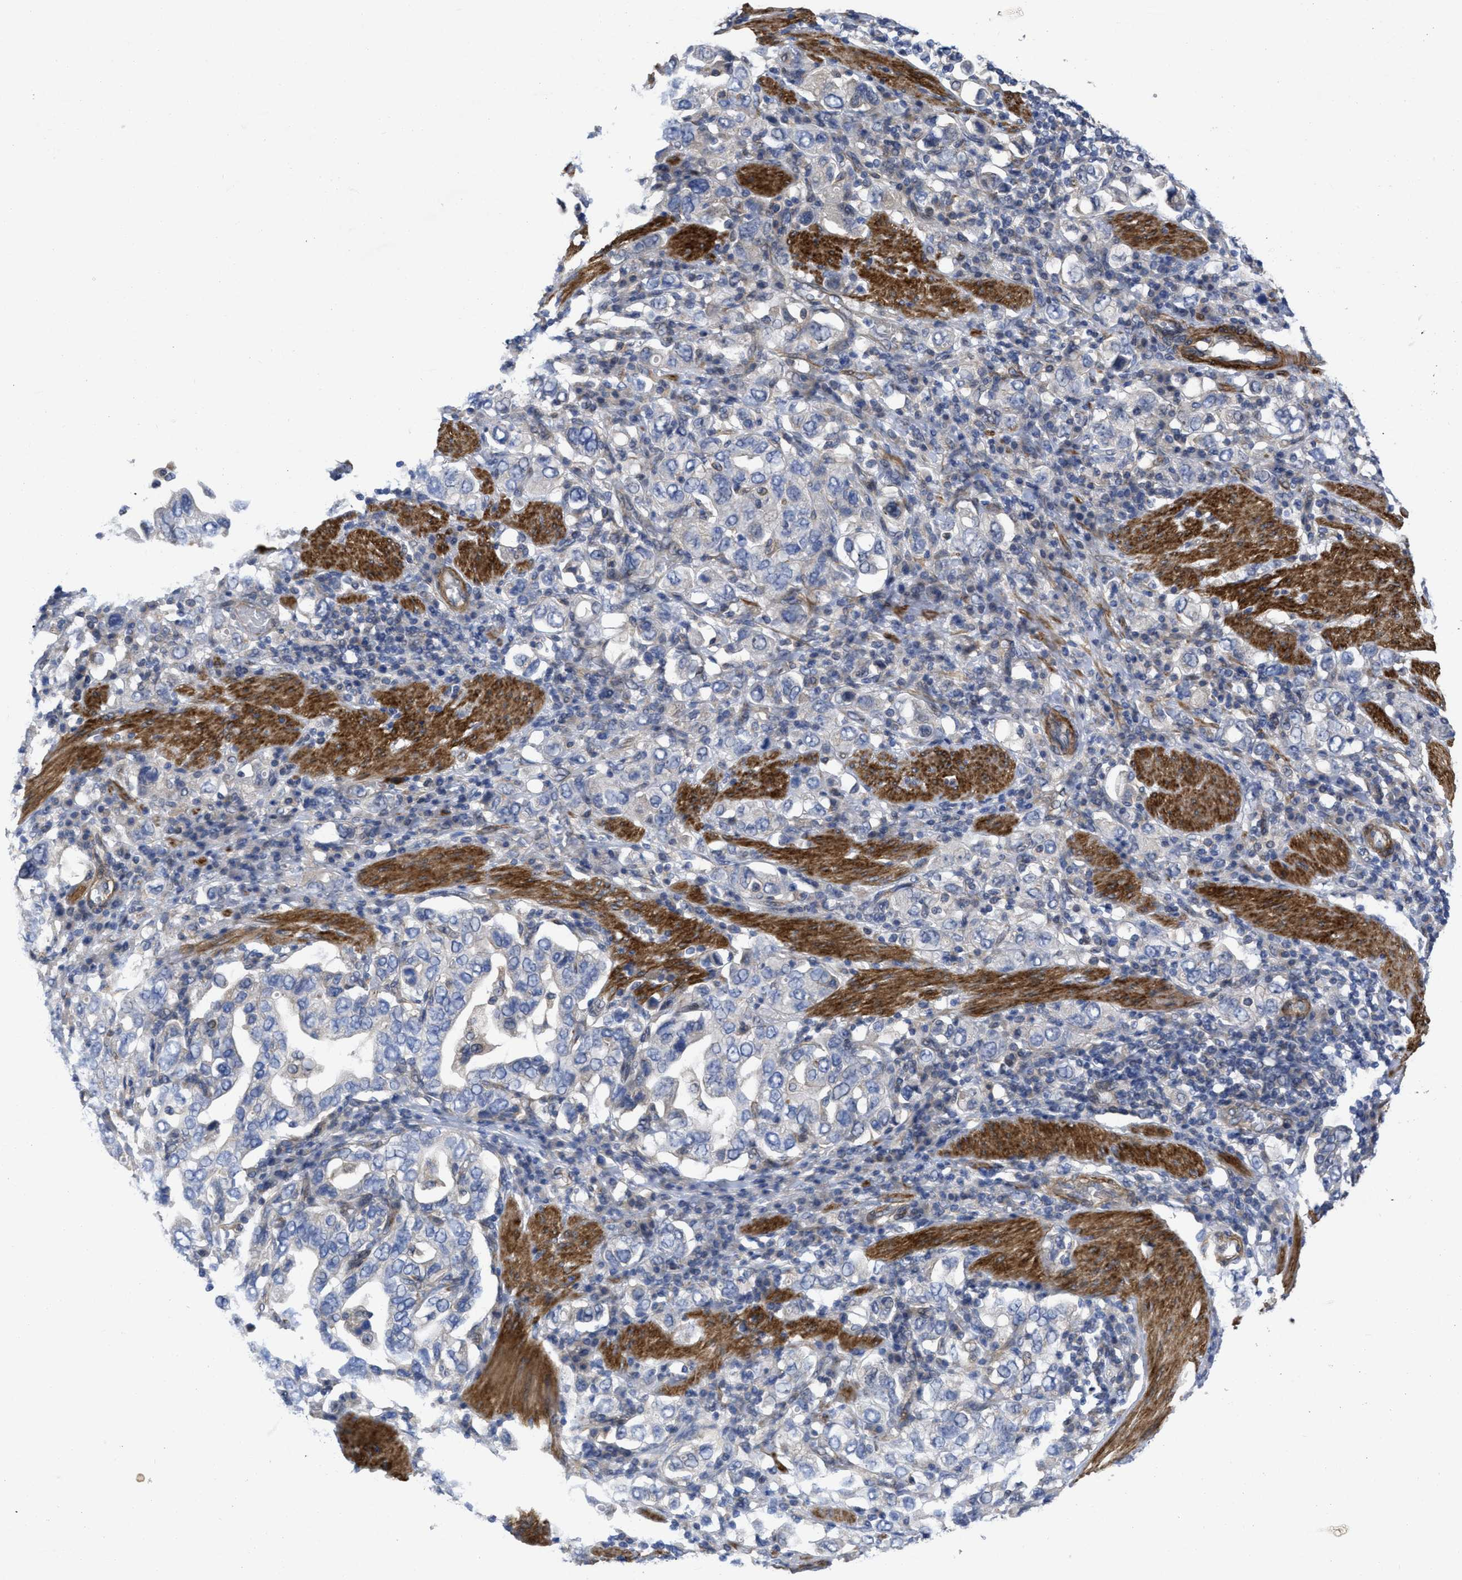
{"staining": {"intensity": "negative", "quantity": "none", "location": "none"}, "tissue": "stomach cancer", "cell_type": "Tumor cells", "image_type": "cancer", "snomed": [{"axis": "morphology", "description": "Adenocarcinoma, NOS"}, {"axis": "topography", "description": "Stomach, upper"}], "caption": "Human stomach cancer (adenocarcinoma) stained for a protein using immunohistochemistry (IHC) reveals no expression in tumor cells.", "gene": "ARHGEF26", "patient": {"sex": "male", "age": 62}}